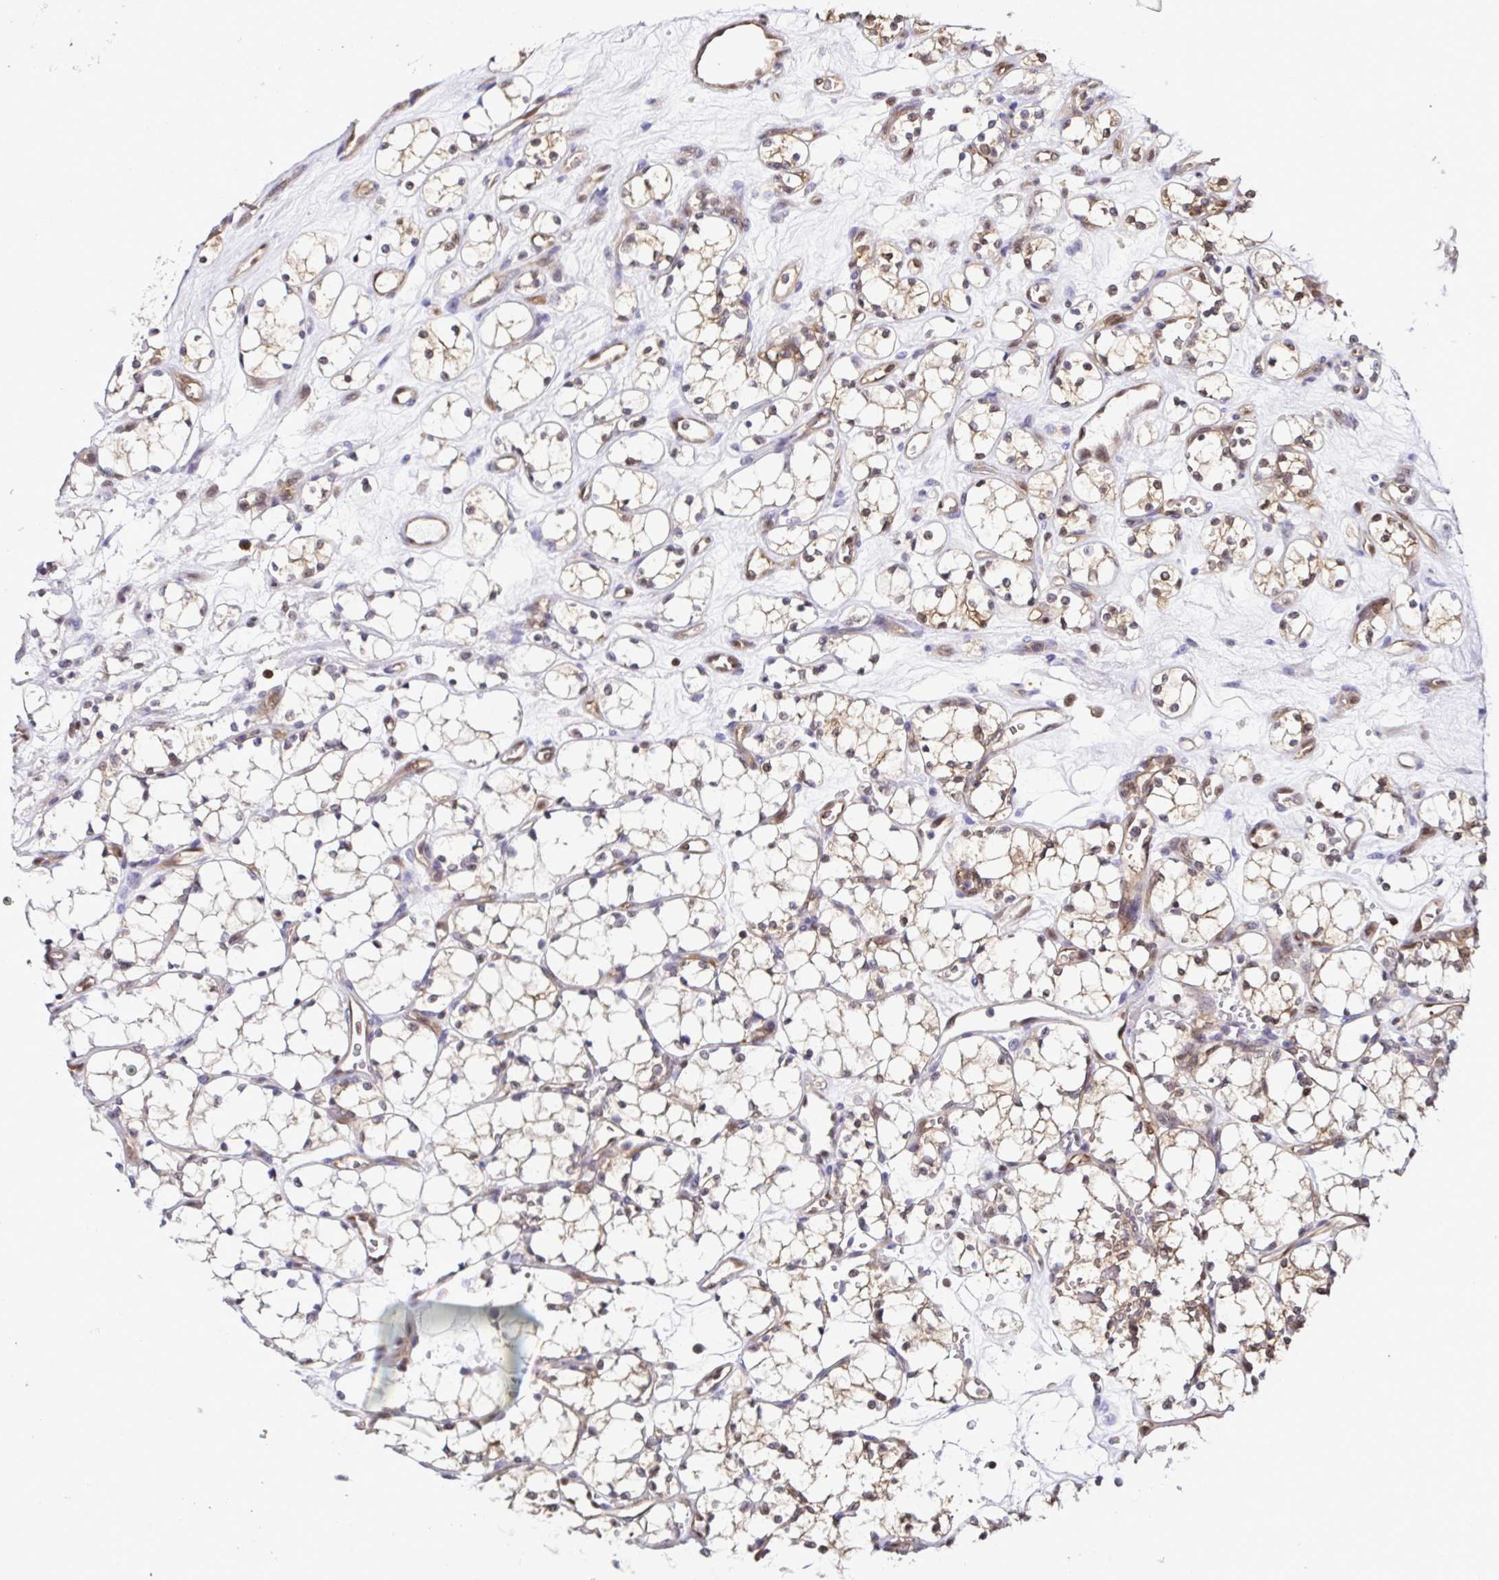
{"staining": {"intensity": "weak", "quantity": "25%-75%", "location": "cytoplasmic/membranous"}, "tissue": "renal cancer", "cell_type": "Tumor cells", "image_type": "cancer", "snomed": [{"axis": "morphology", "description": "Adenocarcinoma, NOS"}, {"axis": "topography", "description": "Kidney"}], "caption": "An image showing weak cytoplasmic/membranous expression in about 25%-75% of tumor cells in adenocarcinoma (renal), as visualized by brown immunohistochemical staining.", "gene": "PSMB9", "patient": {"sex": "female", "age": 69}}